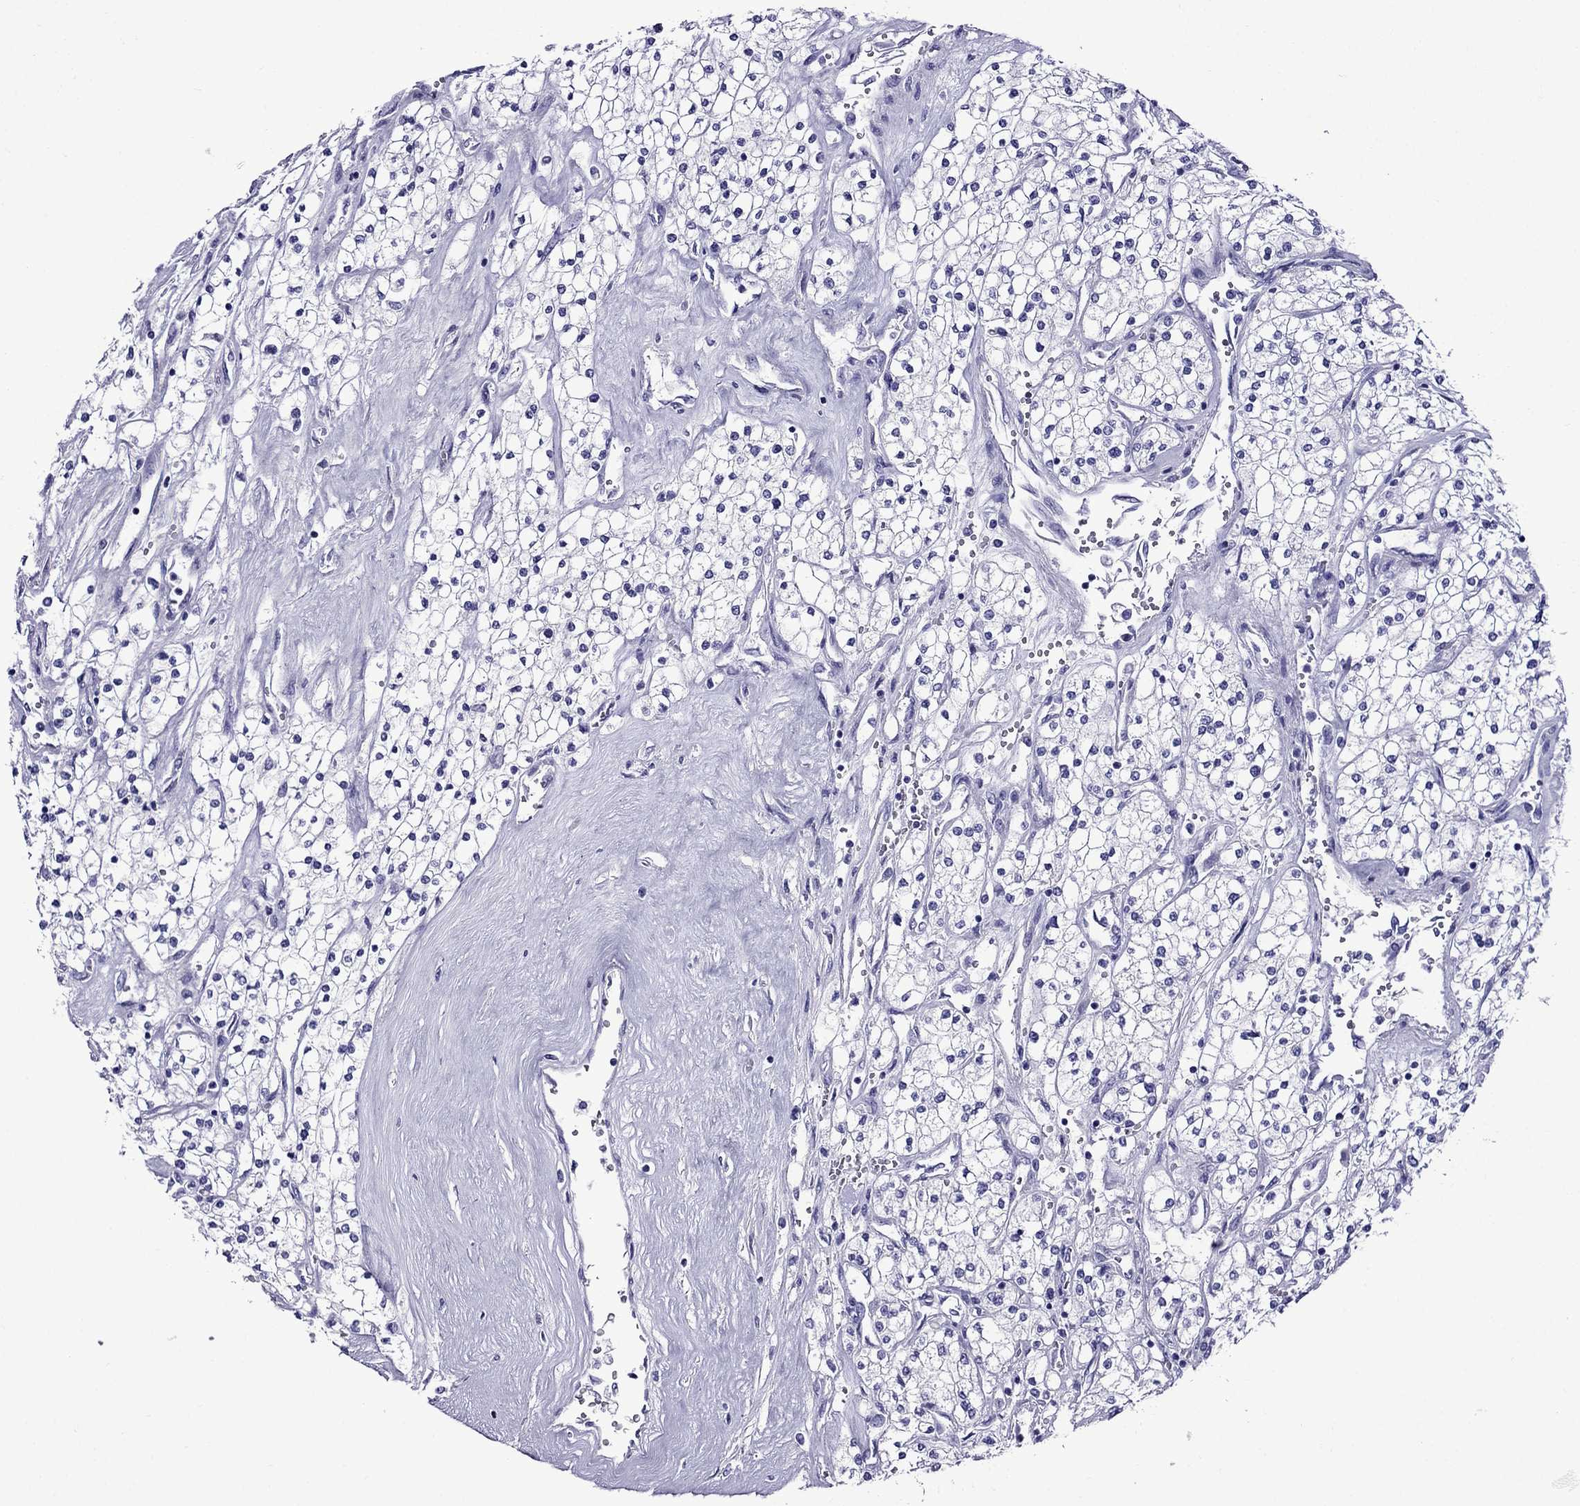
{"staining": {"intensity": "negative", "quantity": "none", "location": "none"}, "tissue": "renal cancer", "cell_type": "Tumor cells", "image_type": "cancer", "snomed": [{"axis": "morphology", "description": "Adenocarcinoma, NOS"}, {"axis": "topography", "description": "Kidney"}], "caption": "Renal cancer (adenocarcinoma) was stained to show a protein in brown. There is no significant positivity in tumor cells. (Brightfield microscopy of DAB (3,3'-diaminobenzidine) immunohistochemistry (IHC) at high magnification).", "gene": "CRYBA1", "patient": {"sex": "male", "age": 80}}